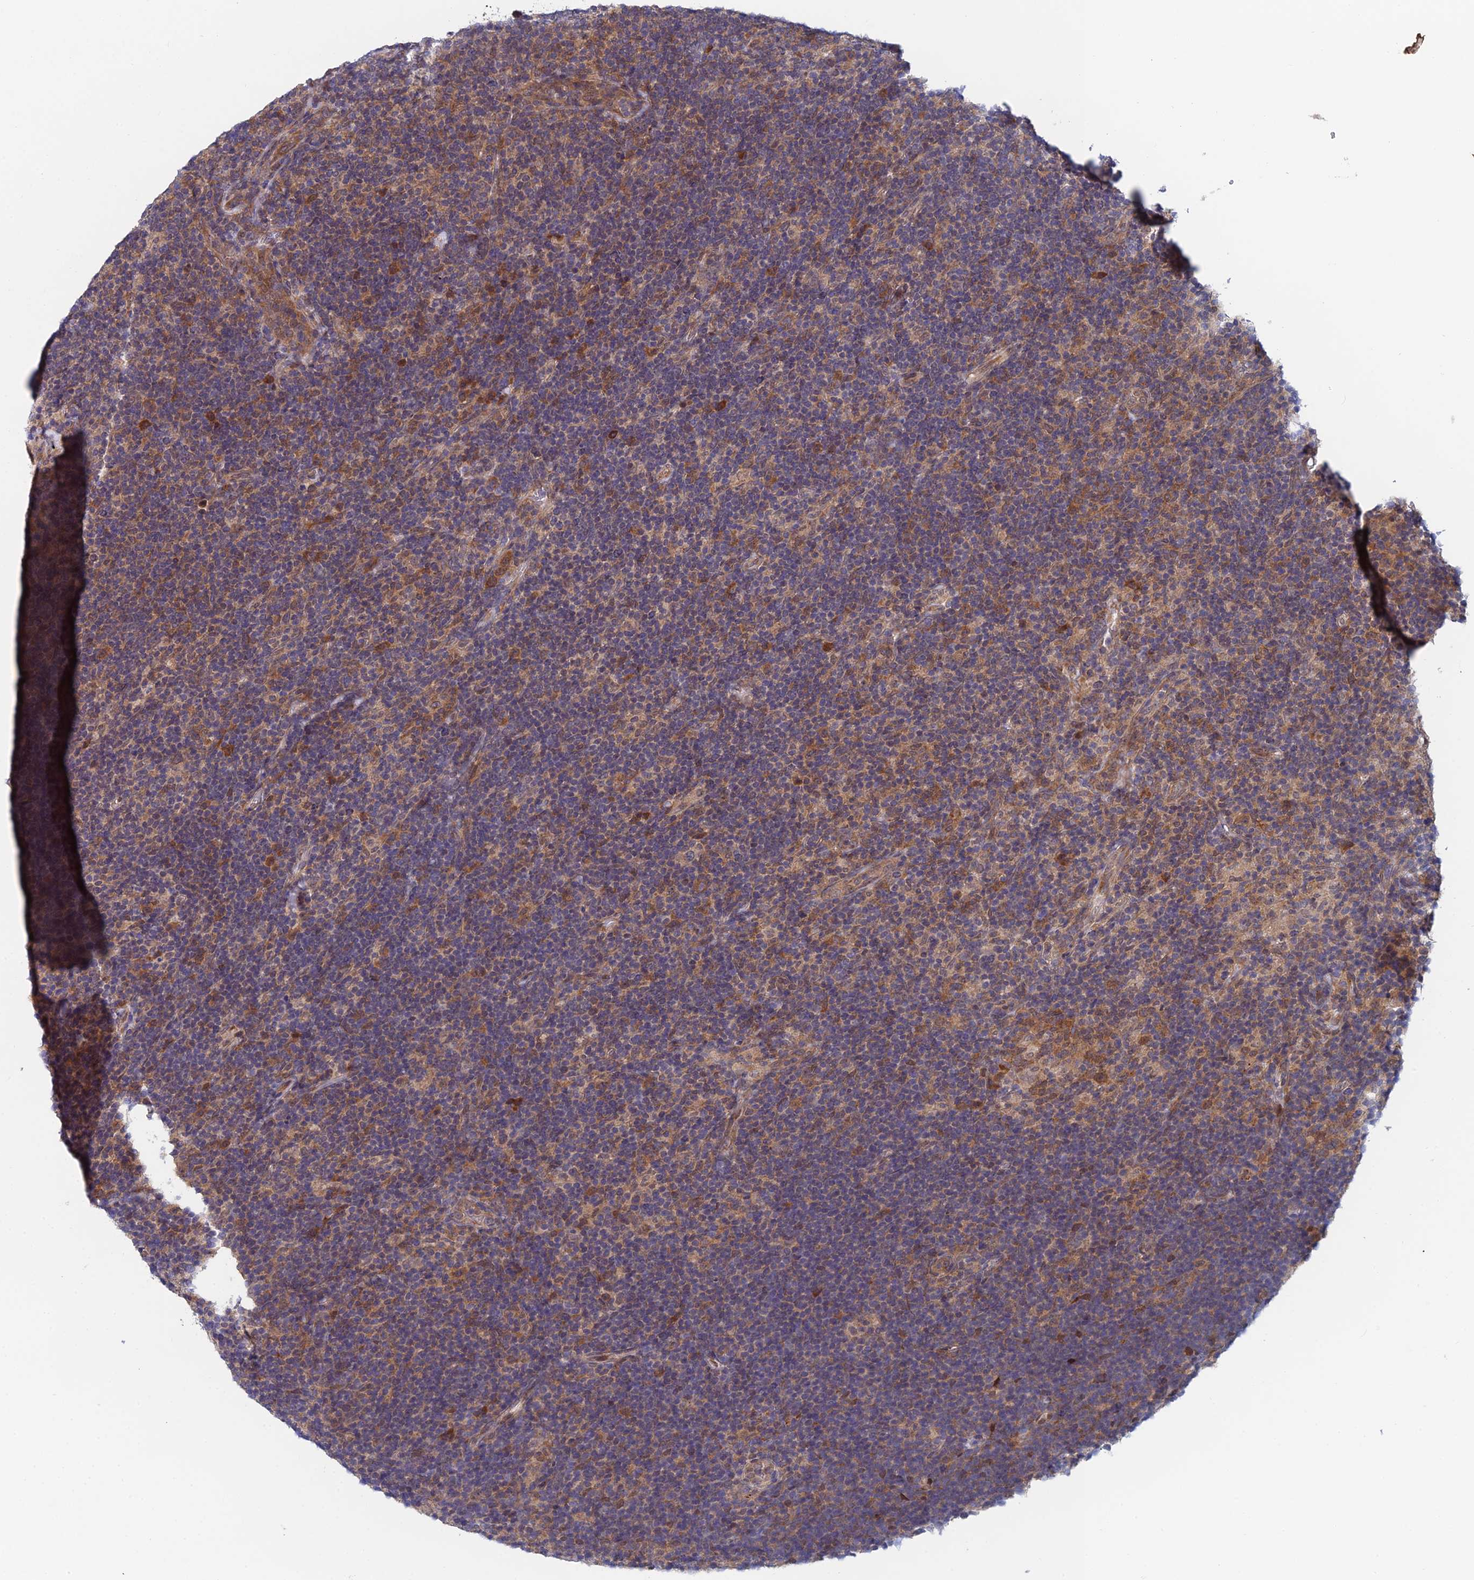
{"staining": {"intensity": "weak", "quantity": "25%-75%", "location": "cytoplasmic/membranous"}, "tissue": "lymphoma", "cell_type": "Tumor cells", "image_type": "cancer", "snomed": [{"axis": "morphology", "description": "Hodgkin's disease, NOS"}, {"axis": "topography", "description": "Lymph node"}], "caption": "Protein staining of Hodgkin's disease tissue demonstrates weak cytoplasmic/membranous expression in about 25%-75% of tumor cells. Immunohistochemistry (ihc) stains the protein in brown and the nuclei are stained blue.", "gene": "SRA1", "patient": {"sex": "female", "age": 57}}